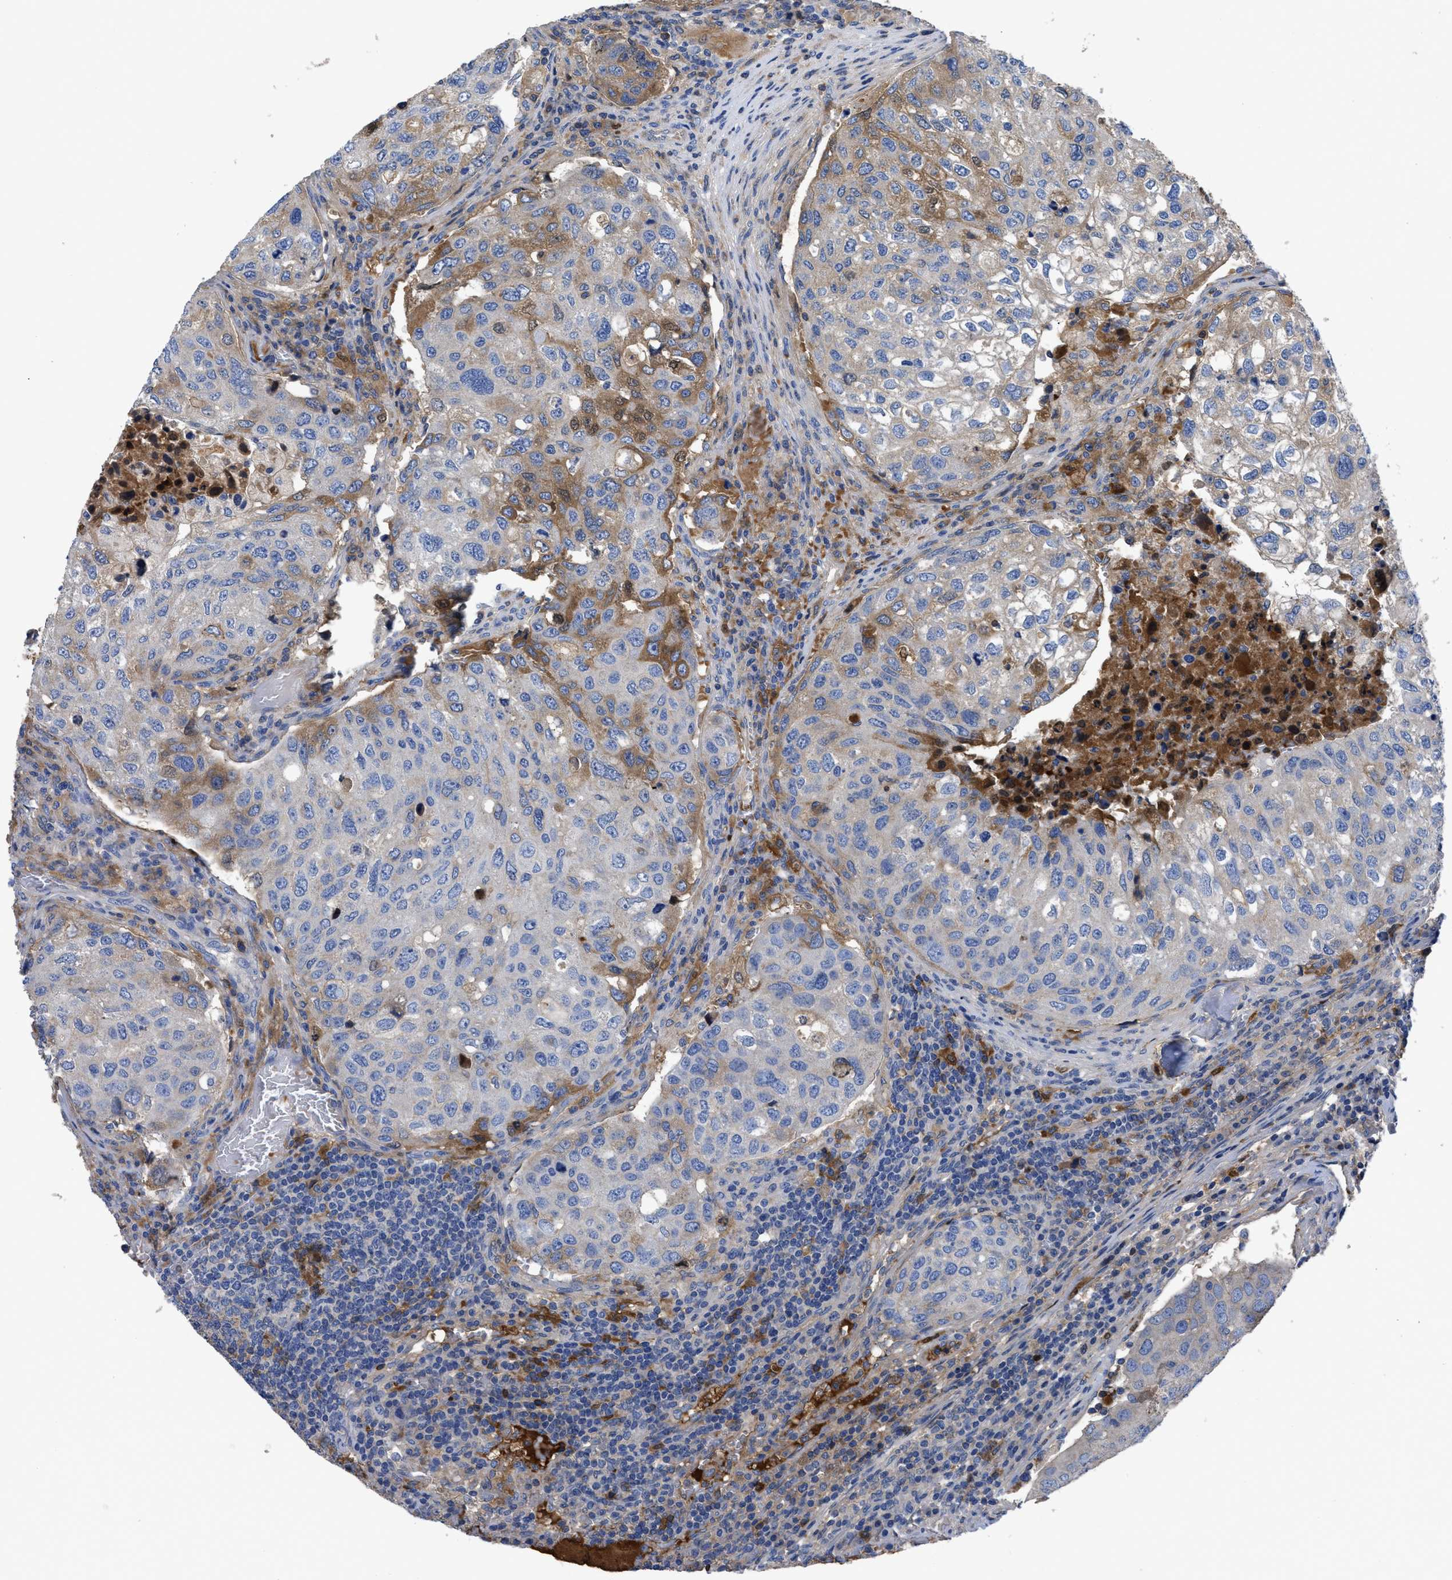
{"staining": {"intensity": "moderate", "quantity": "<25%", "location": "cytoplasmic/membranous"}, "tissue": "urothelial cancer", "cell_type": "Tumor cells", "image_type": "cancer", "snomed": [{"axis": "morphology", "description": "Urothelial carcinoma, High grade"}, {"axis": "topography", "description": "Lymph node"}, {"axis": "topography", "description": "Urinary bladder"}], "caption": "High-power microscopy captured an immunohistochemistry (IHC) micrograph of urothelial cancer, revealing moderate cytoplasmic/membranous expression in approximately <25% of tumor cells. (IHC, brightfield microscopy, high magnification).", "gene": "SERPINA6", "patient": {"sex": "male", "age": 51}}